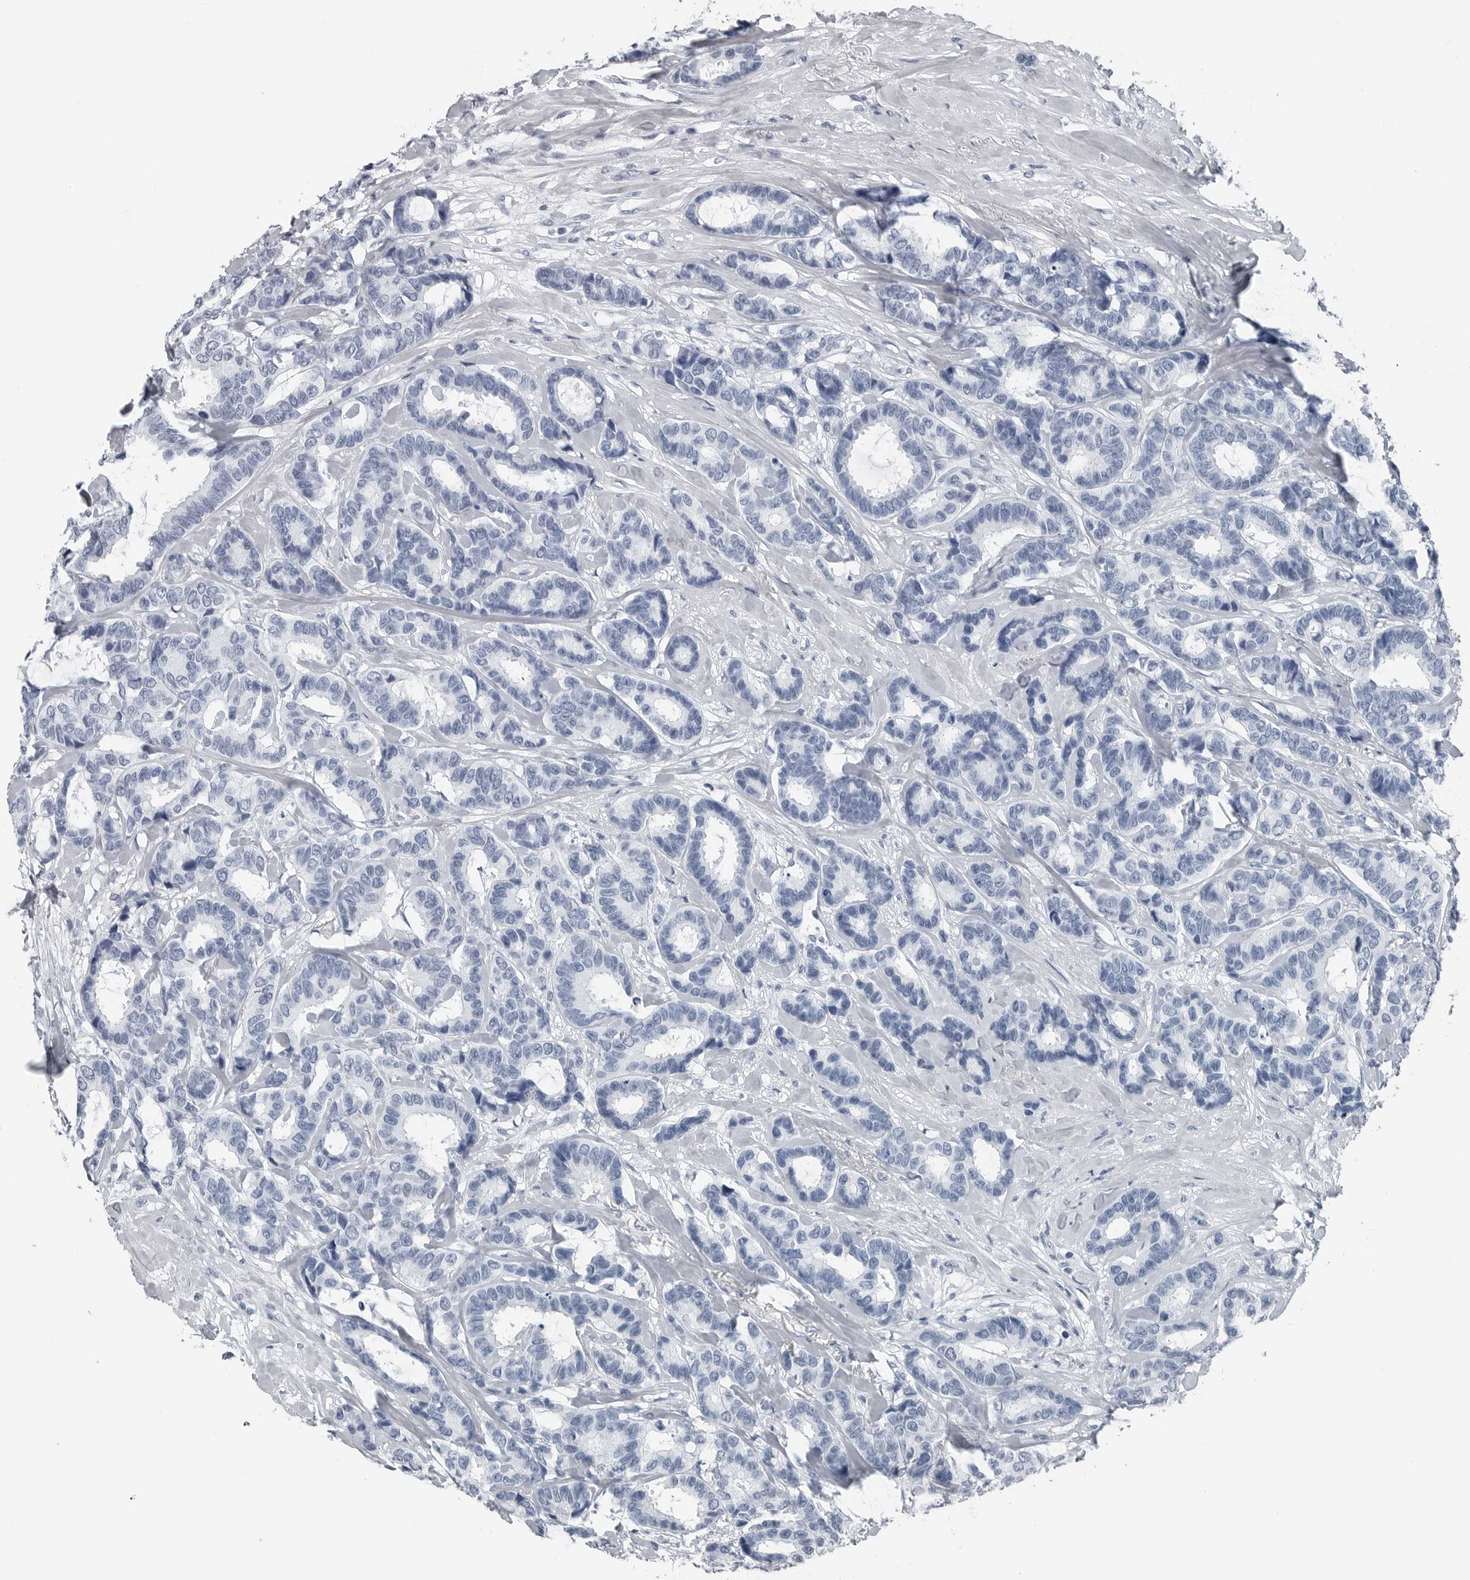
{"staining": {"intensity": "negative", "quantity": "none", "location": "none"}, "tissue": "breast cancer", "cell_type": "Tumor cells", "image_type": "cancer", "snomed": [{"axis": "morphology", "description": "Duct carcinoma"}, {"axis": "topography", "description": "Breast"}], "caption": "Tumor cells show no significant expression in breast cancer (intraductal carcinoma).", "gene": "SPINK1", "patient": {"sex": "female", "age": 87}}